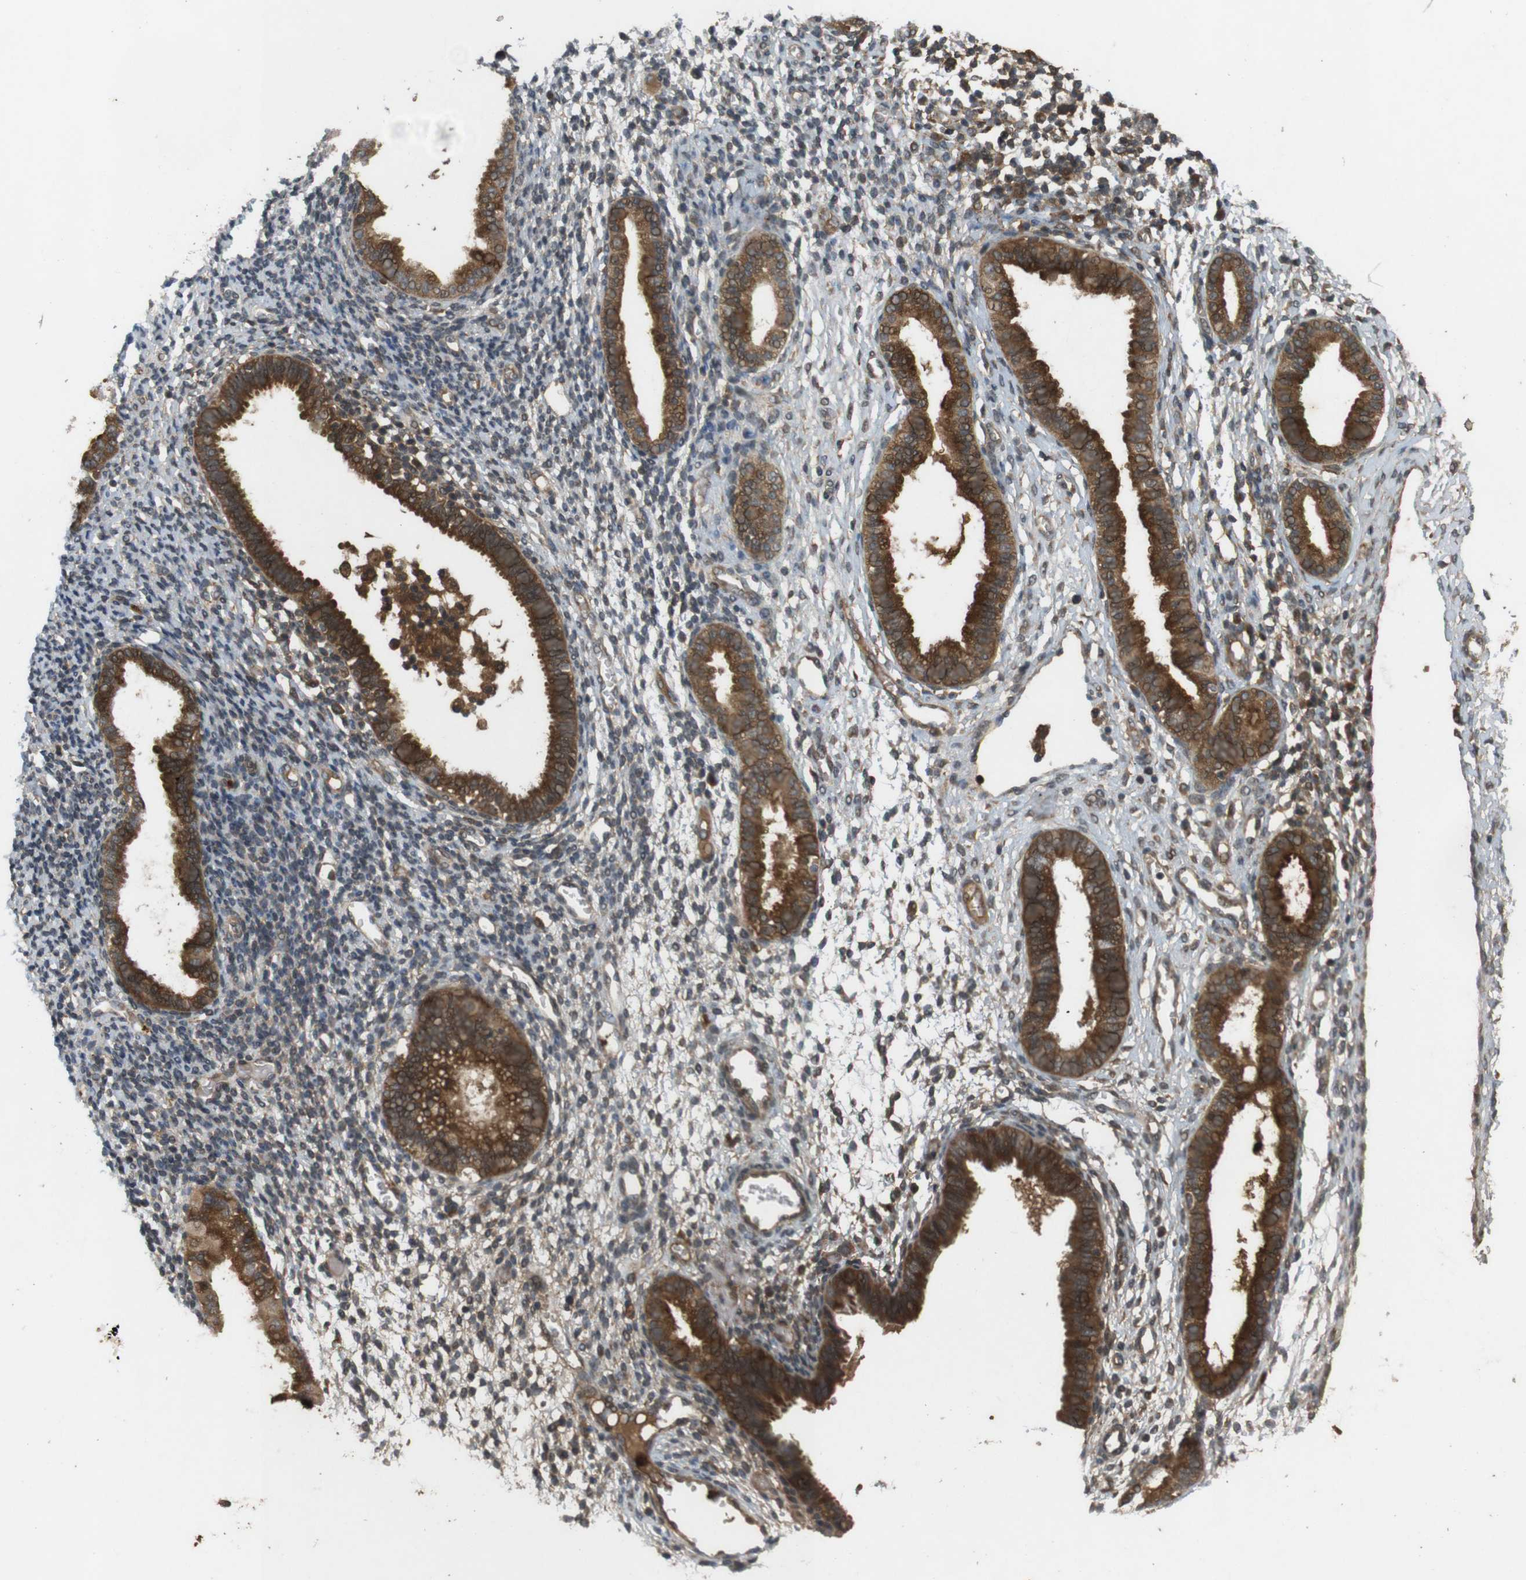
{"staining": {"intensity": "moderate", "quantity": "25%-75%", "location": "cytoplasmic/membranous"}, "tissue": "endometrium", "cell_type": "Cells in endometrial stroma", "image_type": "normal", "snomed": [{"axis": "morphology", "description": "Normal tissue, NOS"}, {"axis": "topography", "description": "Endometrium"}], "caption": "IHC histopathology image of benign endometrium: human endometrium stained using IHC displays medium levels of moderate protein expression localized specifically in the cytoplasmic/membranous of cells in endometrial stroma, appearing as a cytoplasmic/membranous brown color.", "gene": "NFKBIE", "patient": {"sex": "female", "age": 61}}